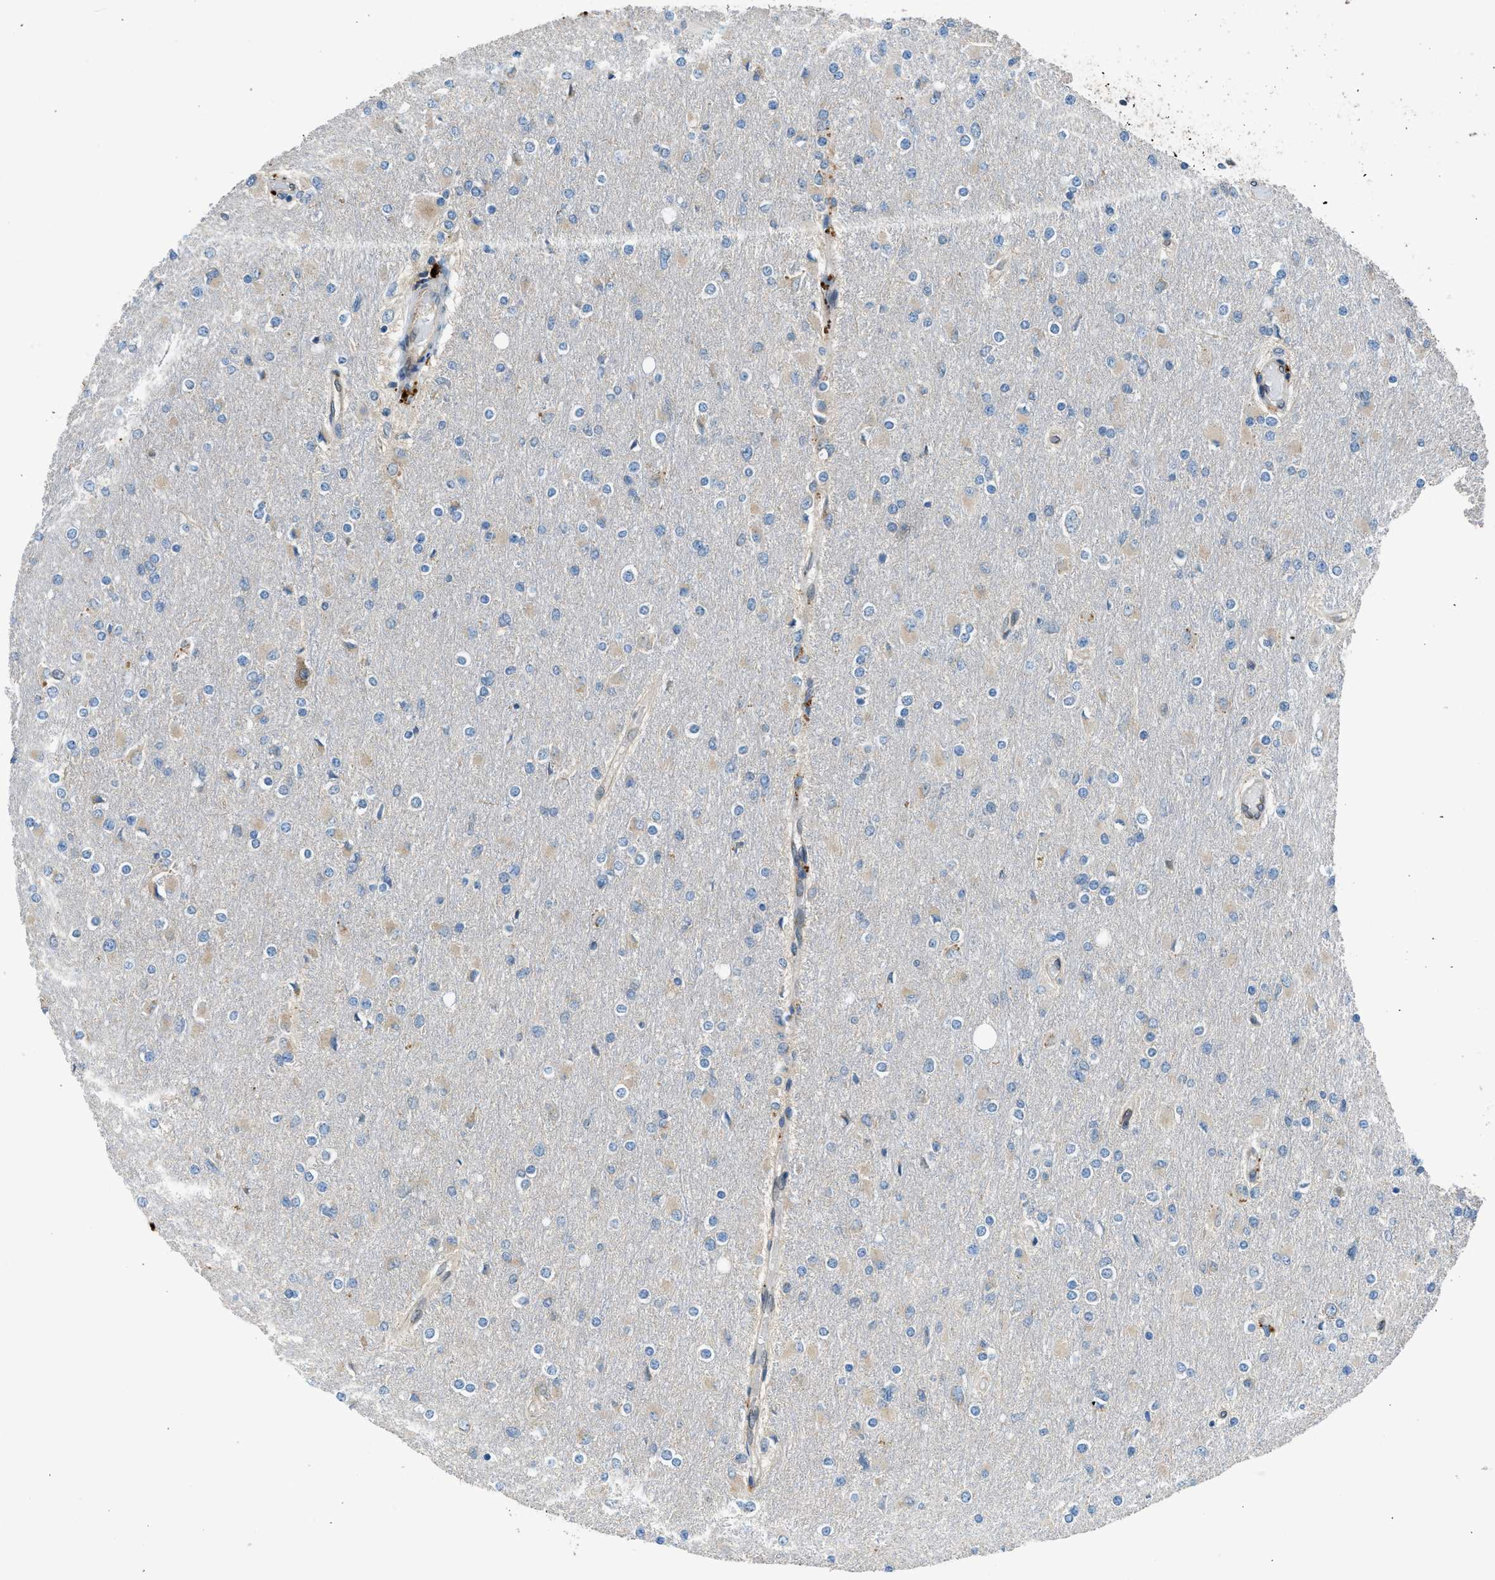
{"staining": {"intensity": "weak", "quantity": "<25%", "location": "cytoplasmic/membranous"}, "tissue": "glioma", "cell_type": "Tumor cells", "image_type": "cancer", "snomed": [{"axis": "morphology", "description": "Glioma, malignant, High grade"}, {"axis": "topography", "description": "Cerebral cortex"}], "caption": "An image of glioma stained for a protein exhibits no brown staining in tumor cells. Nuclei are stained in blue.", "gene": "LMBR1", "patient": {"sex": "female", "age": 36}}